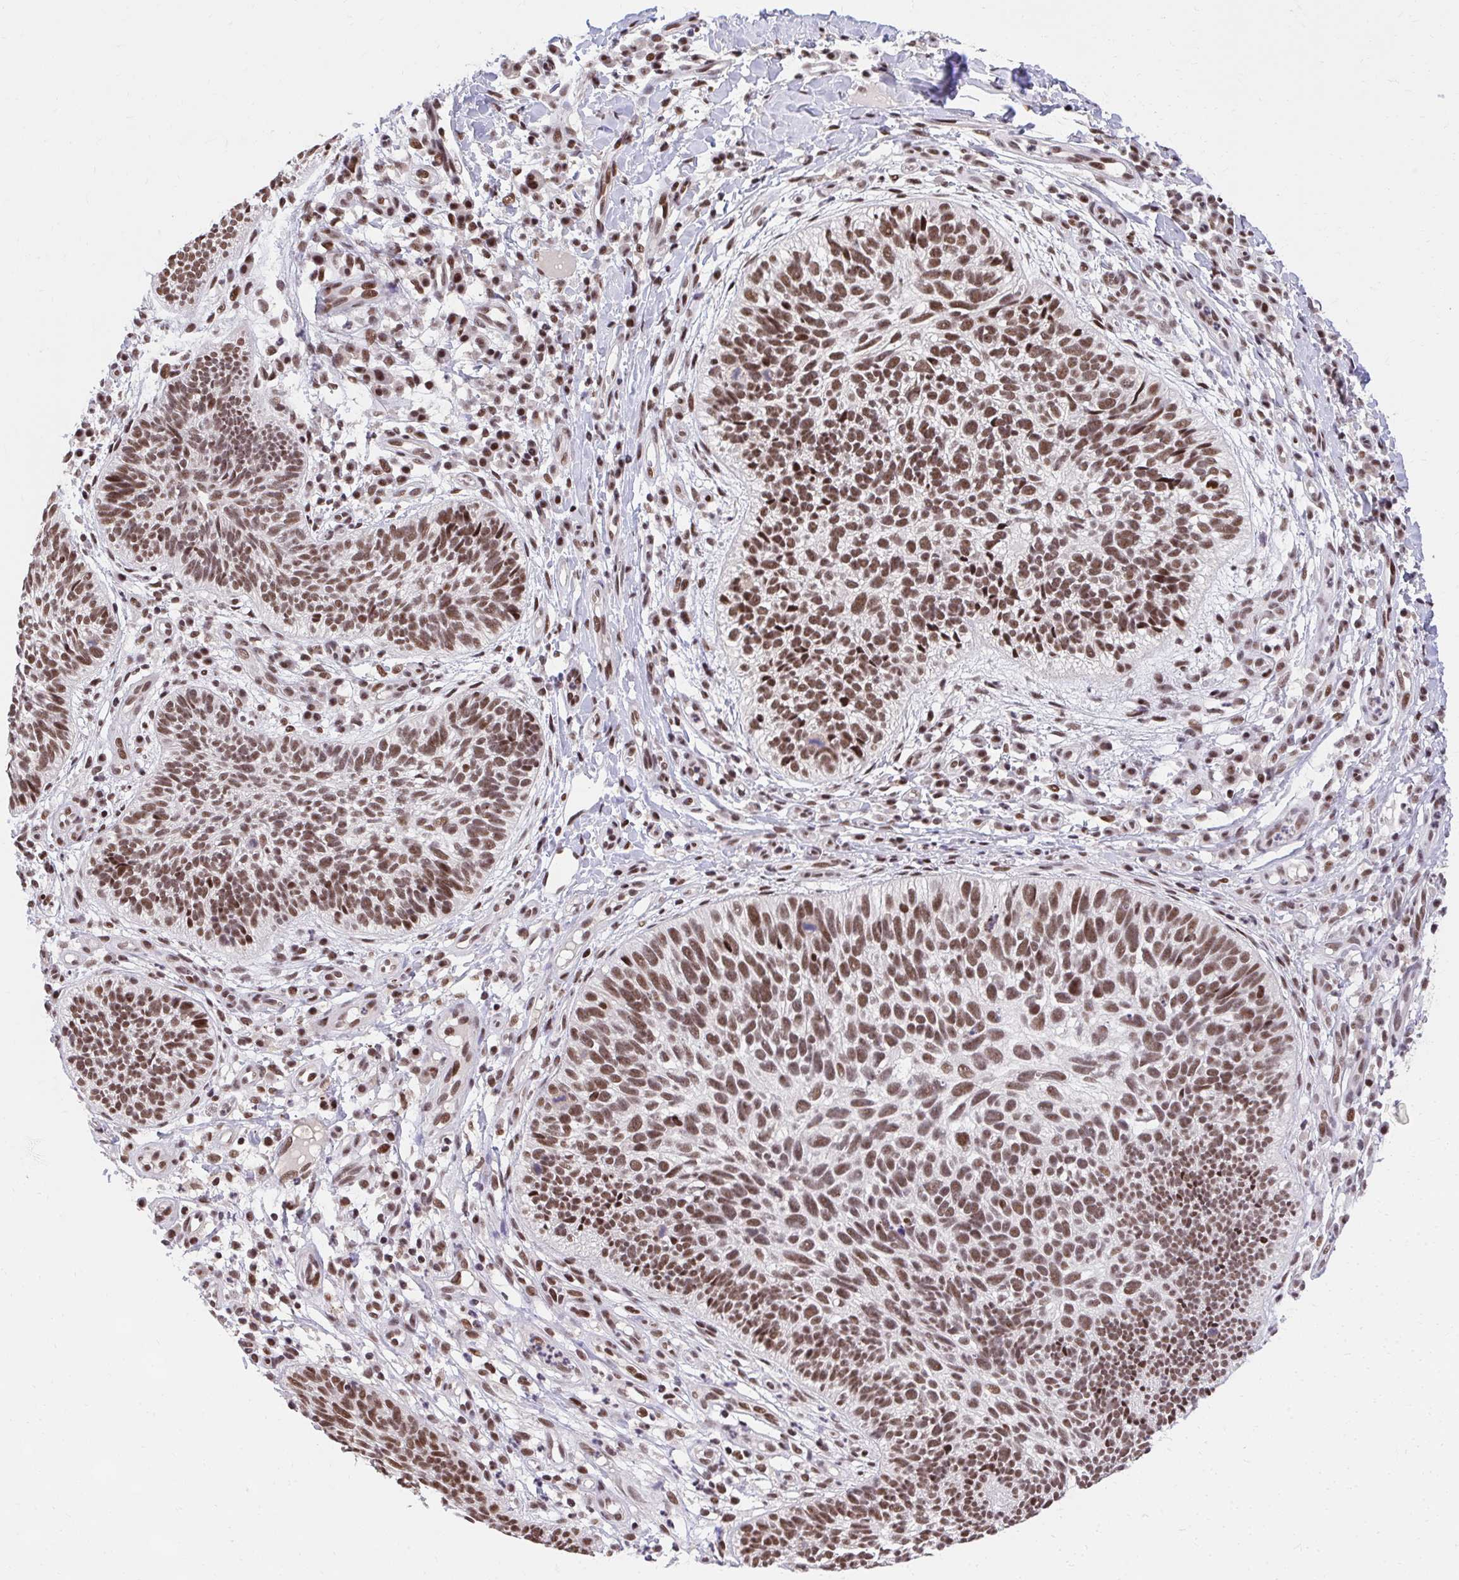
{"staining": {"intensity": "moderate", "quantity": ">75%", "location": "nuclear"}, "tissue": "skin cancer", "cell_type": "Tumor cells", "image_type": "cancer", "snomed": [{"axis": "morphology", "description": "Basal cell carcinoma"}, {"axis": "topography", "description": "Skin"}, {"axis": "topography", "description": "Skin of leg"}], "caption": "Basal cell carcinoma (skin) was stained to show a protein in brown. There is medium levels of moderate nuclear expression in about >75% of tumor cells.", "gene": "SYNE4", "patient": {"sex": "female", "age": 87}}